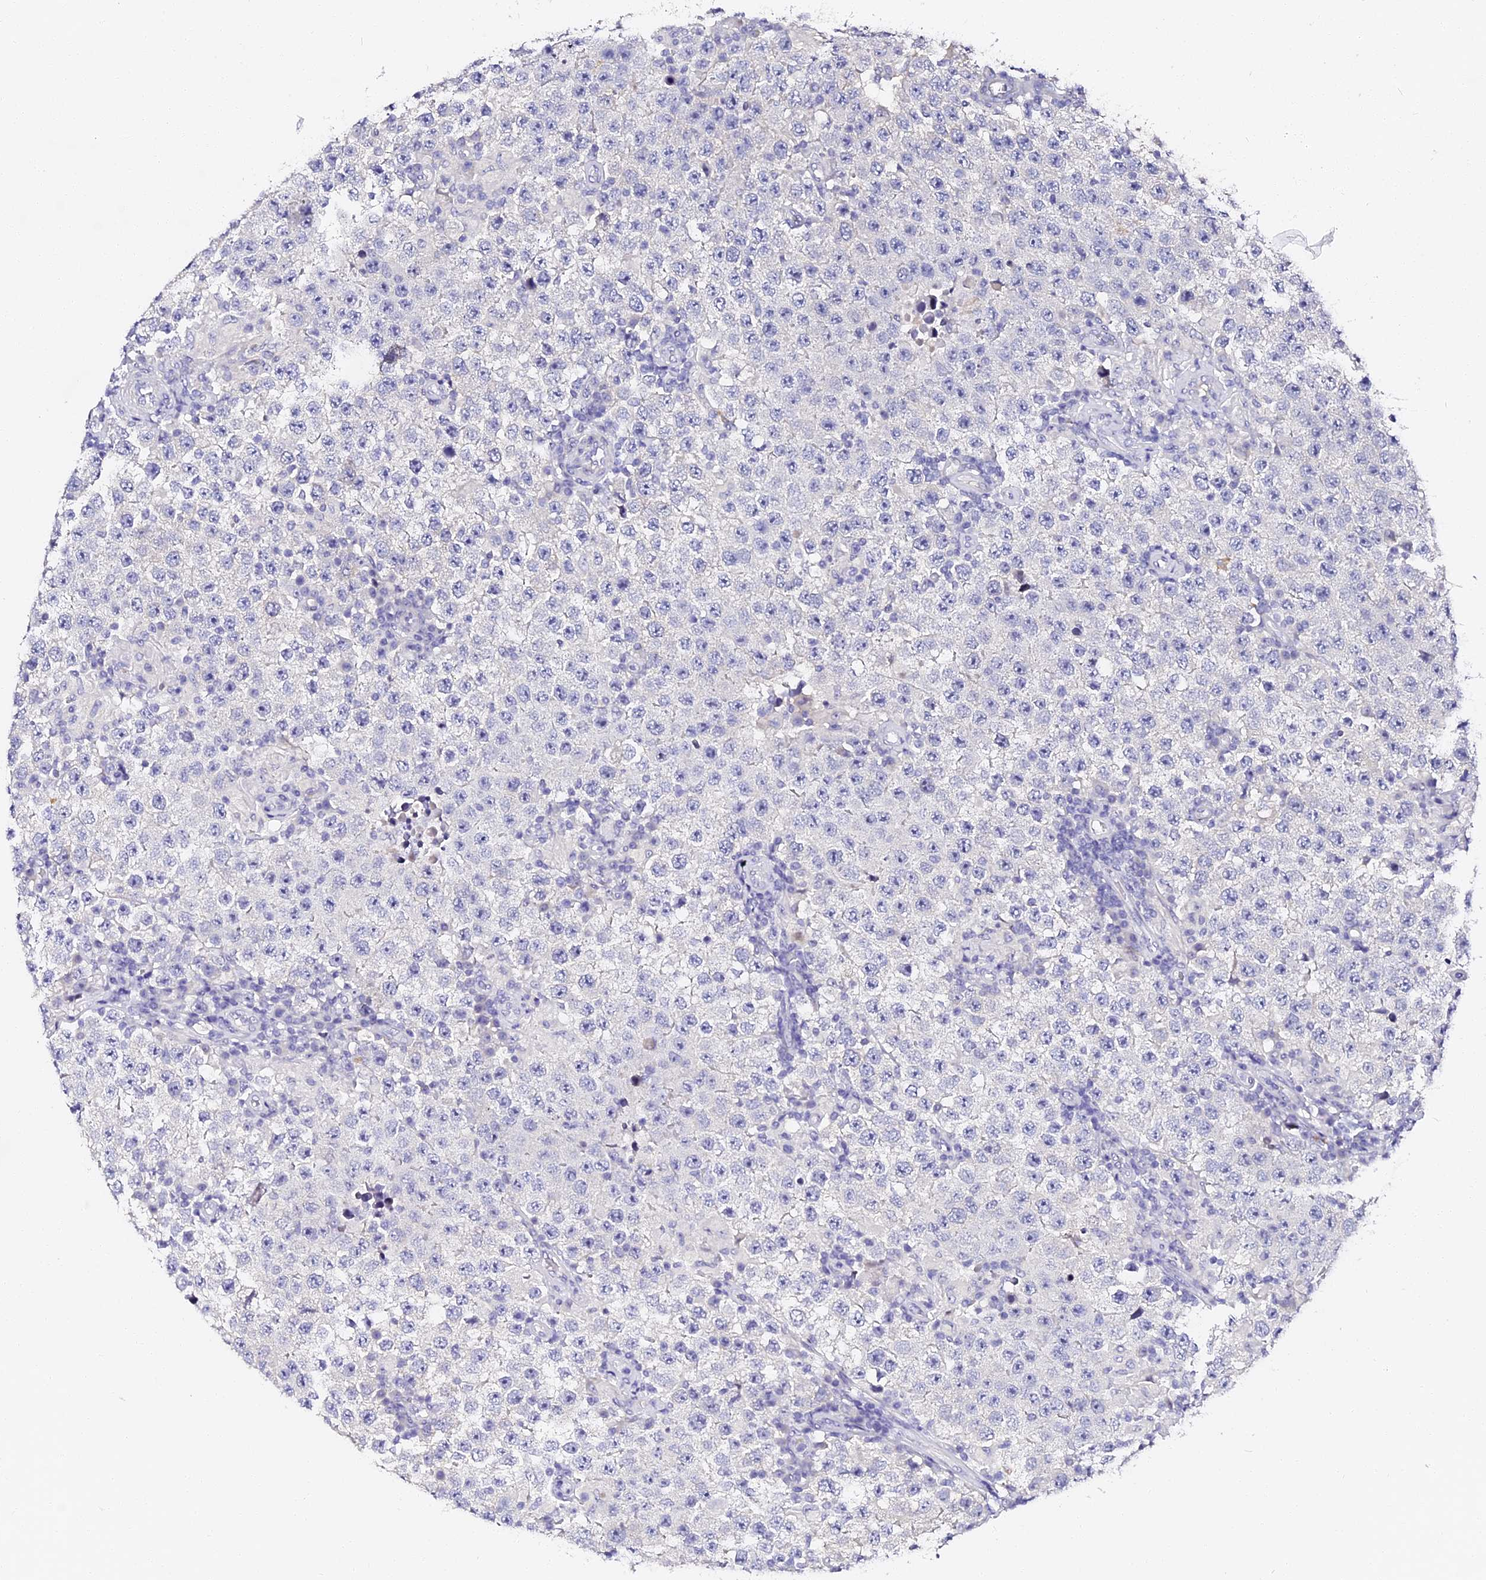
{"staining": {"intensity": "negative", "quantity": "none", "location": "none"}, "tissue": "testis cancer", "cell_type": "Tumor cells", "image_type": "cancer", "snomed": [{"axis": "morphology", "description": "Normal tissue, NOS"}, {"axis": "morphology", "description": "Urothelial carcinoma, High grade"}, {"axis": "morphology", "description": "Seminoma, NOS"}, {"axis": "morphology", "description": "Carcinoma, Embryonal, NOS"}, {"axis": "topography", "description": "Urinary bladder"}, {"axis": "topography", "description": "Testis"}], "caption": "Tumor cells are negative for brown protein staining in testis high-grade urothelial carcinoma. (Stains: DAB immunohistochemistry (IHC) with hematoxylin counter stain, Microscopy: brightfield microscopy at high magnification).", "gene": "VPS33B", "patient": {"sex": "male", "age": 41}}